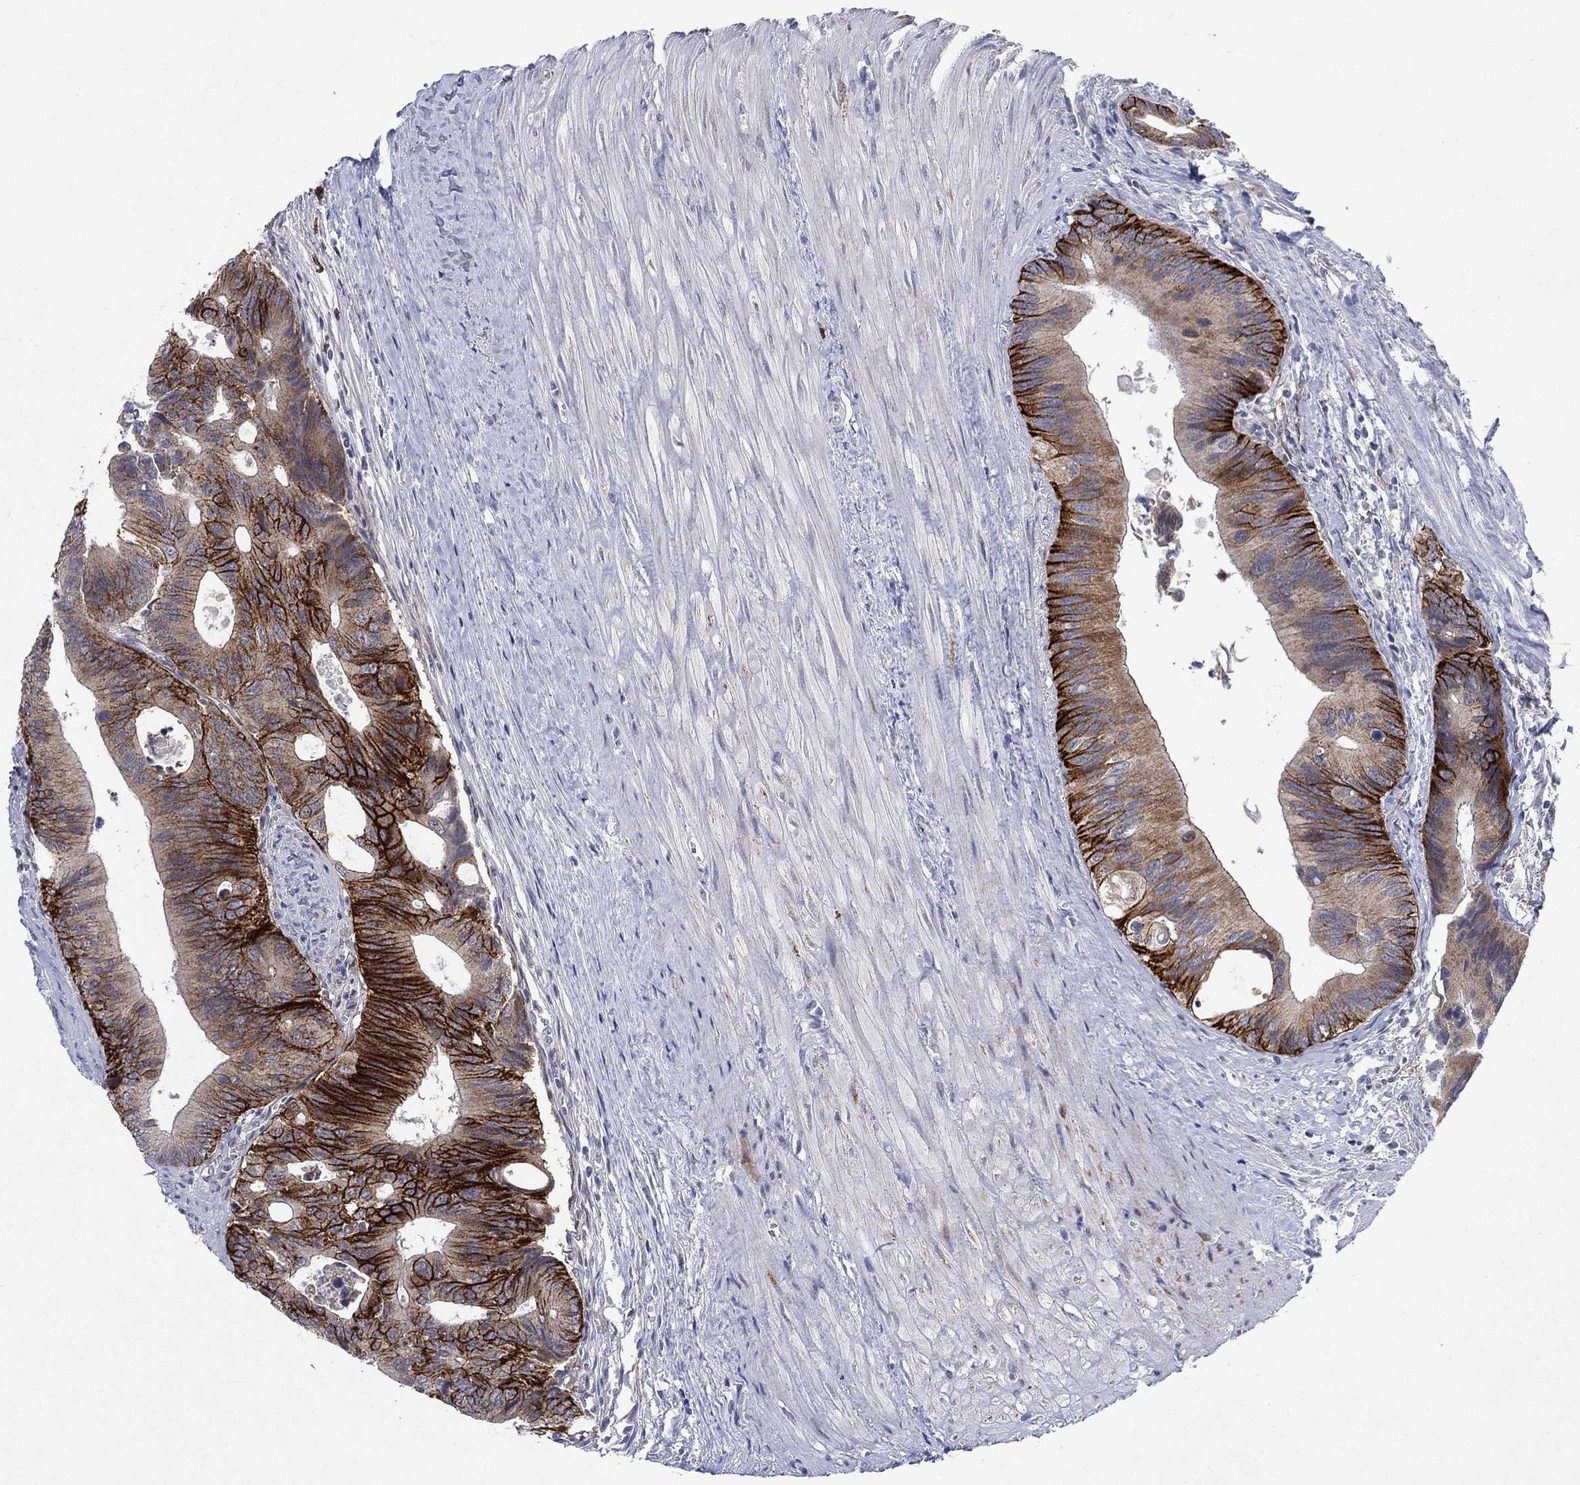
{"staining": {"intensity": "strong", "quantity": "25%-75%", "location": "cytoplasmic/membranous"}, "tissue": "colorectal cancer", "cell_type": "Tumor cells", "image_type": "cancer", "snomed": [{"axis": "morphology", "description": "Normal tissue, NOS"}, {"axis": "morphology", "description": "Adenocarcinoma, NOS"}, {"axis": "topography", "description": "Colon"}], "caption": "Colorectal cancer (adenocarcinoma) tissue displays strong cytoplasmic/membranous expression in approximately 25%-75% of tumor cells", "gene": "SDC1", "patient": {"sex": "male", "age": 65}}